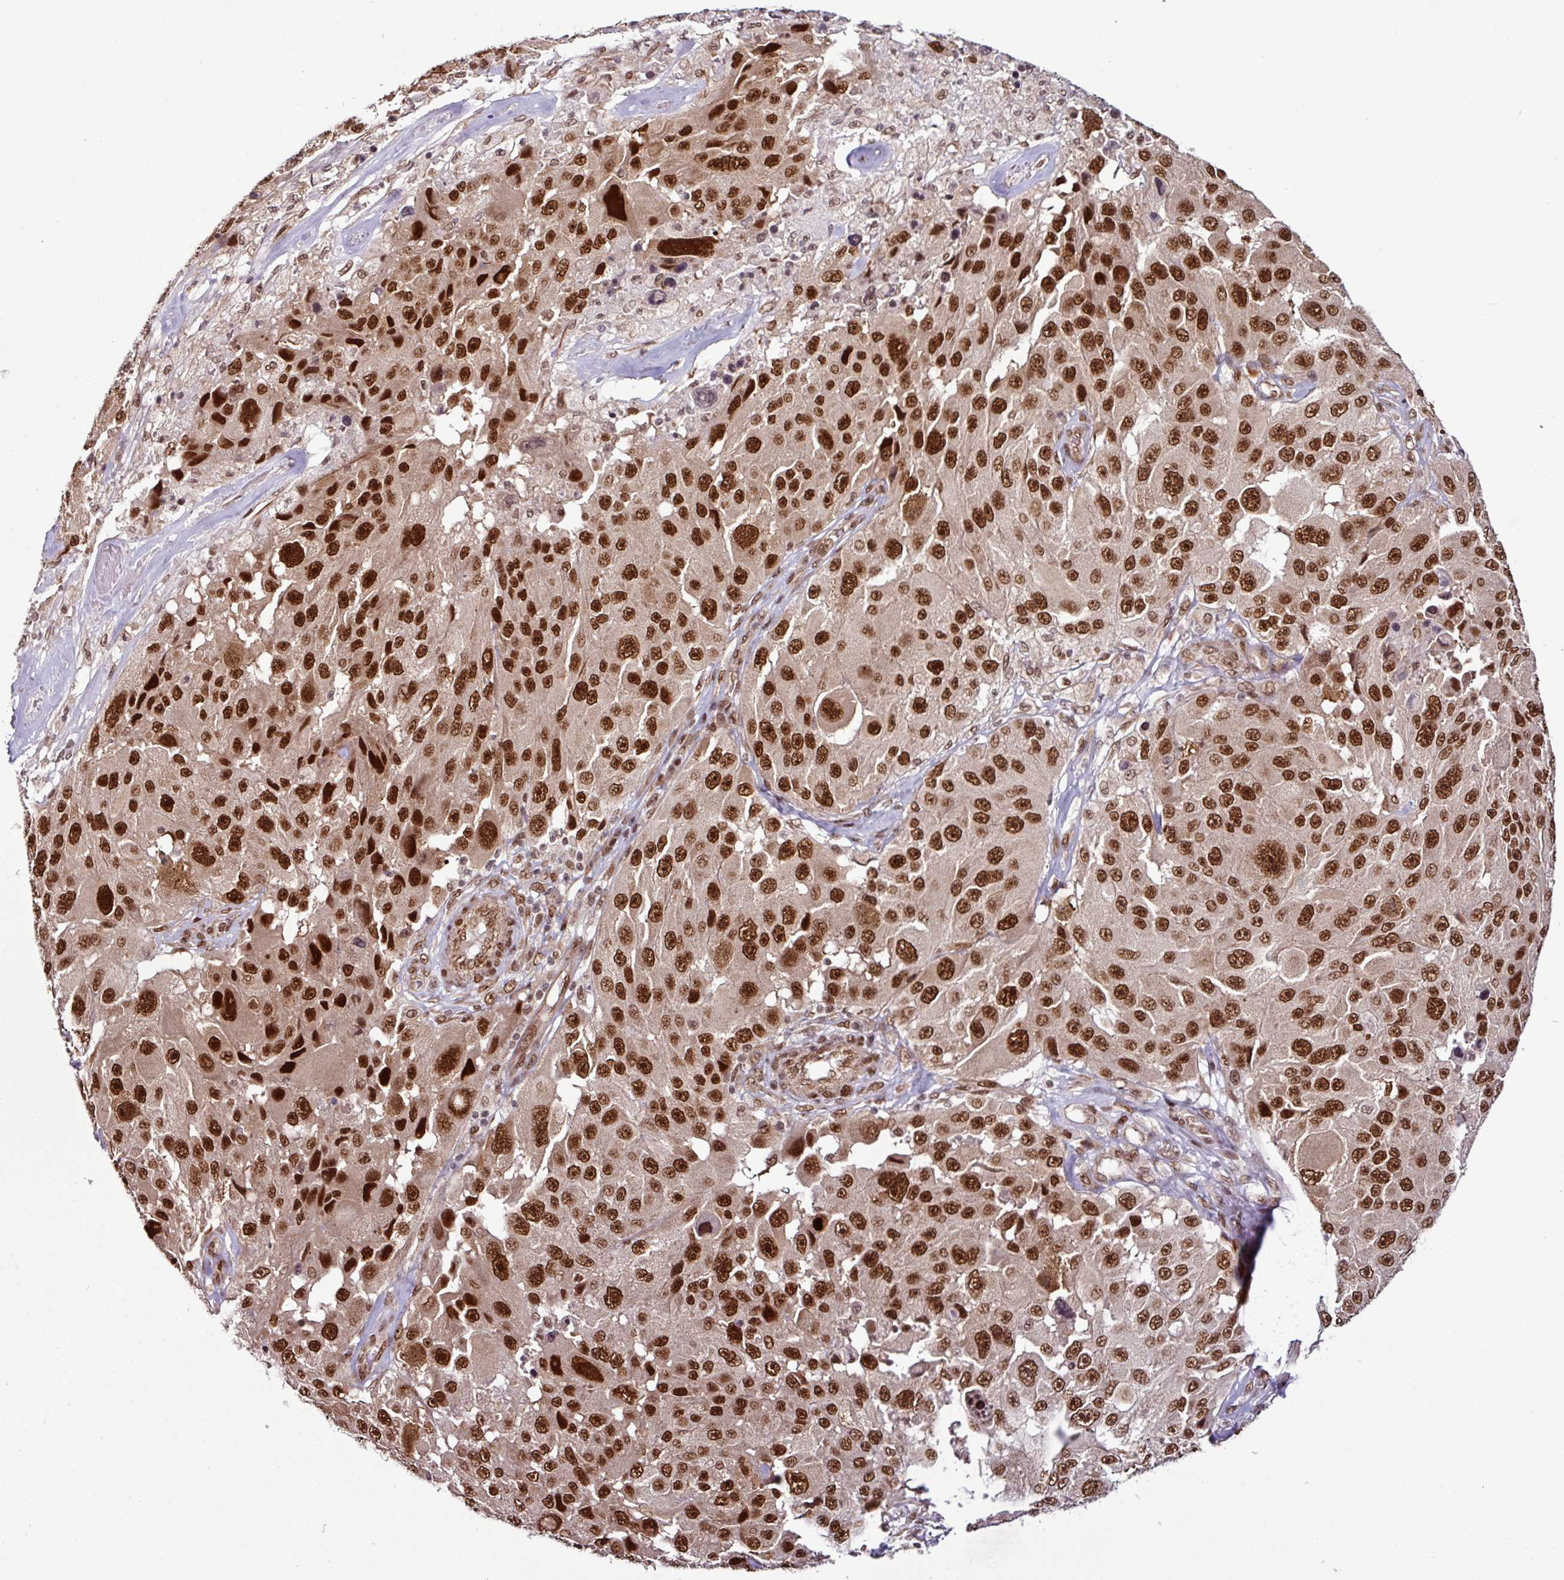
{"staining": {"intensity": "strong", "quantity": ">75%", "location": "nuclear"}, "tissue": "melanoma", "cell_type": "Tumor cells", "image_type": "cancer", "snomed": [{"axis": "morphology", "description": "Malignant melanoma, Metastatic site"}, {"axis": "topography", "description": "Lymph node"}], "caption": "A high-resolution micrograph shows immunohistochemistry (IHC) staining of melanoma, which reveals strong nuclear positivity in approximately >75% of tumor cells.", "gene": "MORF4L2", "patient": {"sex": "male", "age": 62}}